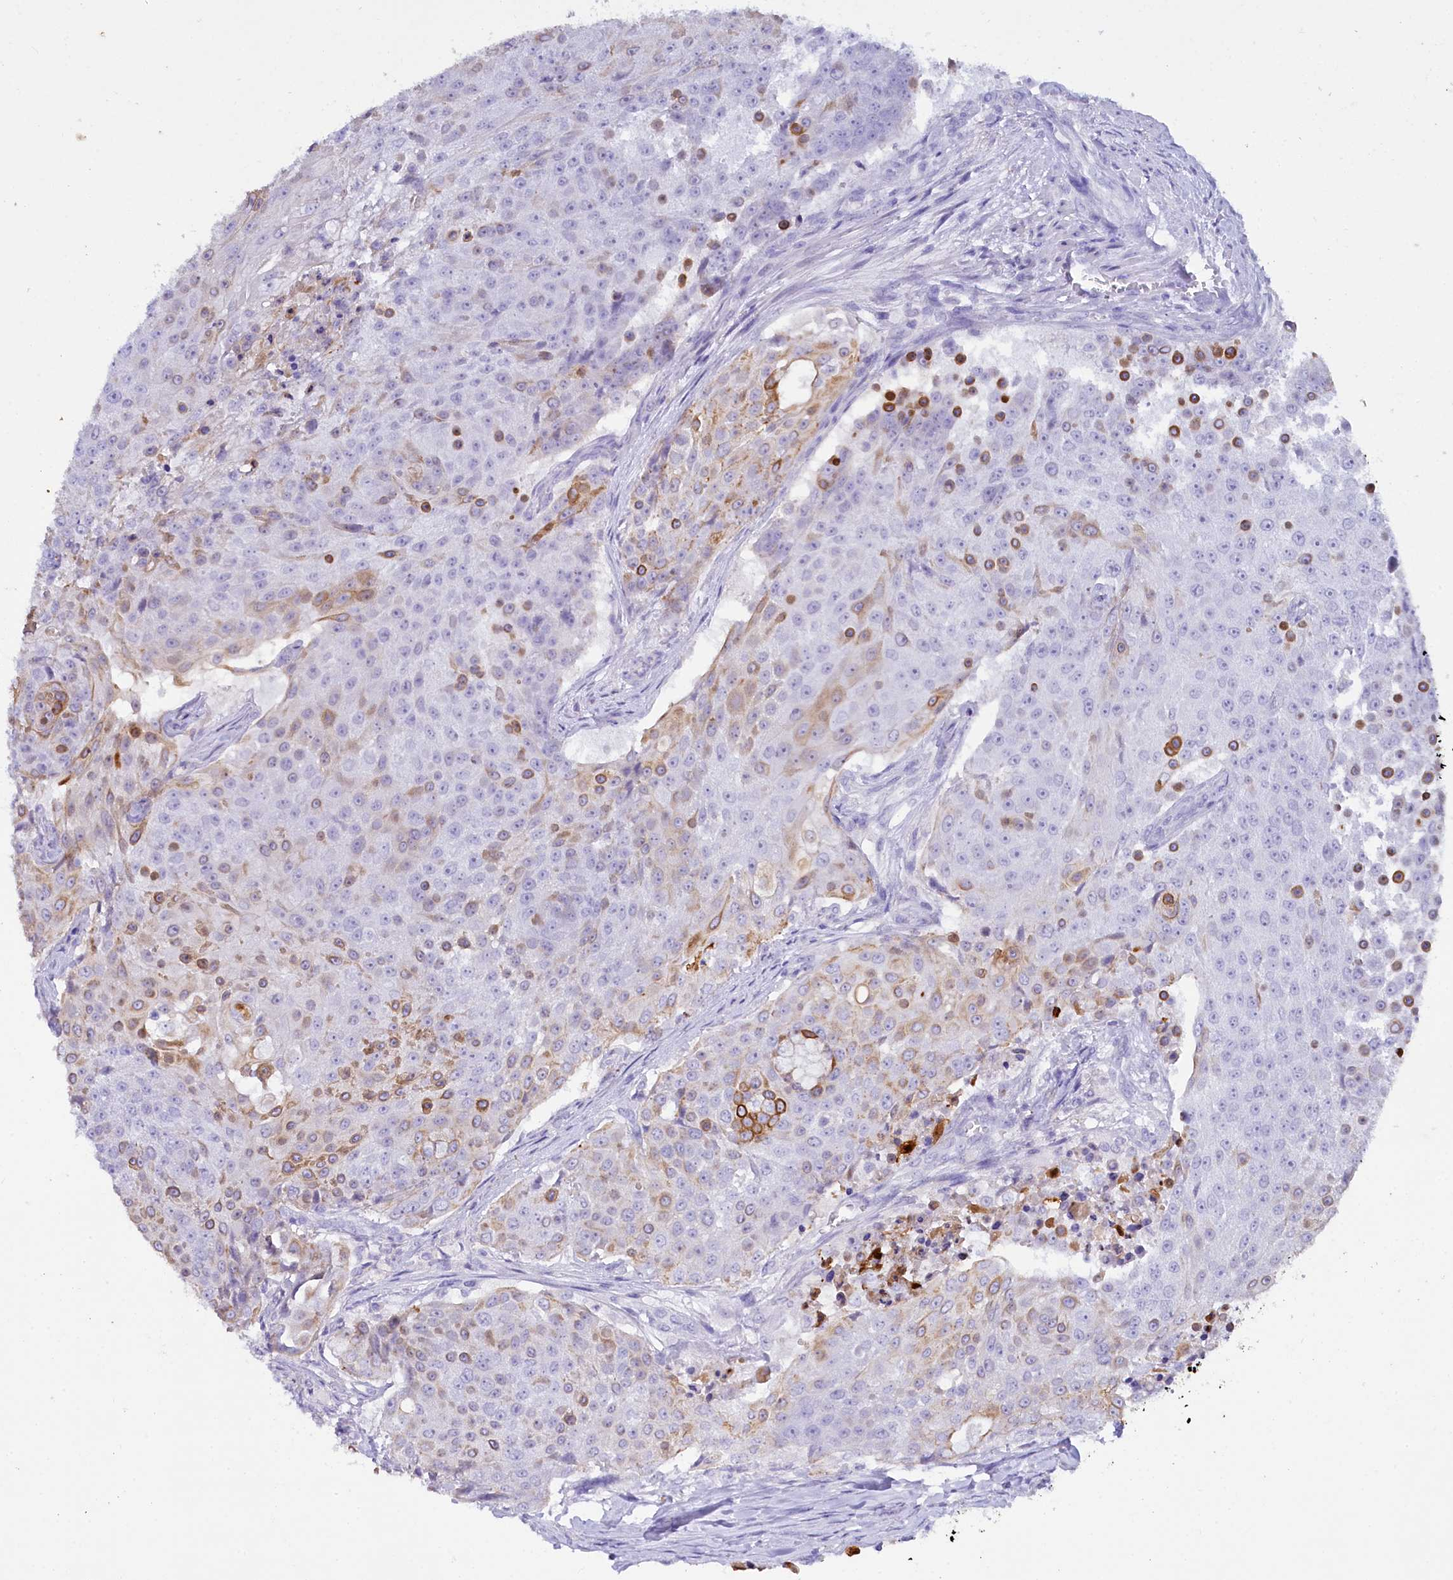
{"staining": {"intensity": "moderate", "quantity": "<25%", "location": "cytoplasmic/membranous"}, "tissue": "urothelial cancer", "cell_type": "Tumor cells", "image_type": "cancer", "snomed": [{"axis": "morphology", "description": "Urothelial carcinoma, High grade"}, {"axis": "topography", "description": "Urinary bladder"}], "caption": "Tumor cells exhibit moderate cytoplasmic/membranous positivity in about <25% of cells in urothelial cancer. (IHC, brightfield microscopy, high magnification).", "gene": "FAAP20", "patient": {"sex": "female", "age": 63}}